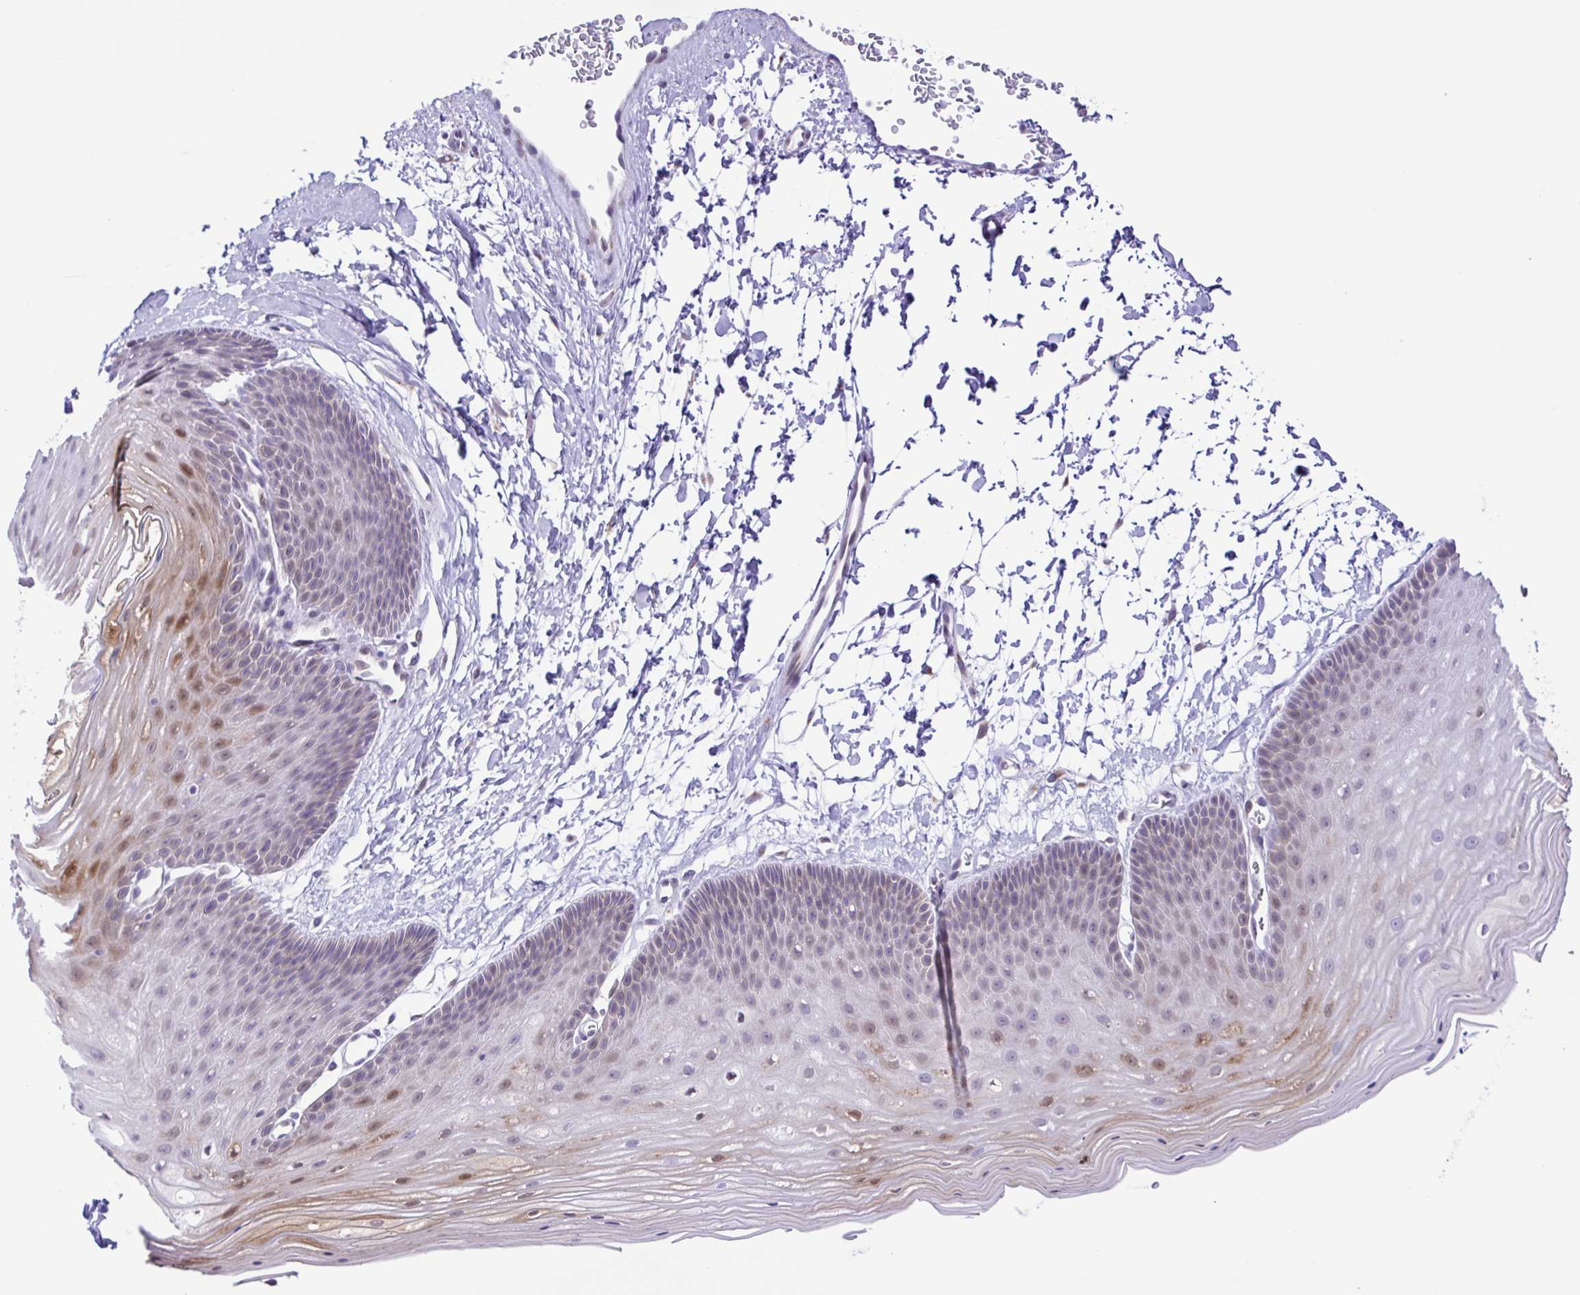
{"staining": {"intensity": "weak", "quantity": "25%-75%", "location": "cytoplasmic/membranous,nuclear"}, "tissue": "skin", "cell_type": "Epidermal cells", "image_type": "normal", "snomed": [{"axis": "morphology", "description": "Normal tissue, NOS"}, {"axis": "topography", "description": "Anal"}], "caption": "Immunohistochemistry of unremarkable human skin exhibits low levels of weak cytoplasmic/membranous,nuclear expression in approximately 25%-75% of epidermal cells.", "gene": "ENSG00000286022", "patient": {"sex": "male", "age": 53}}